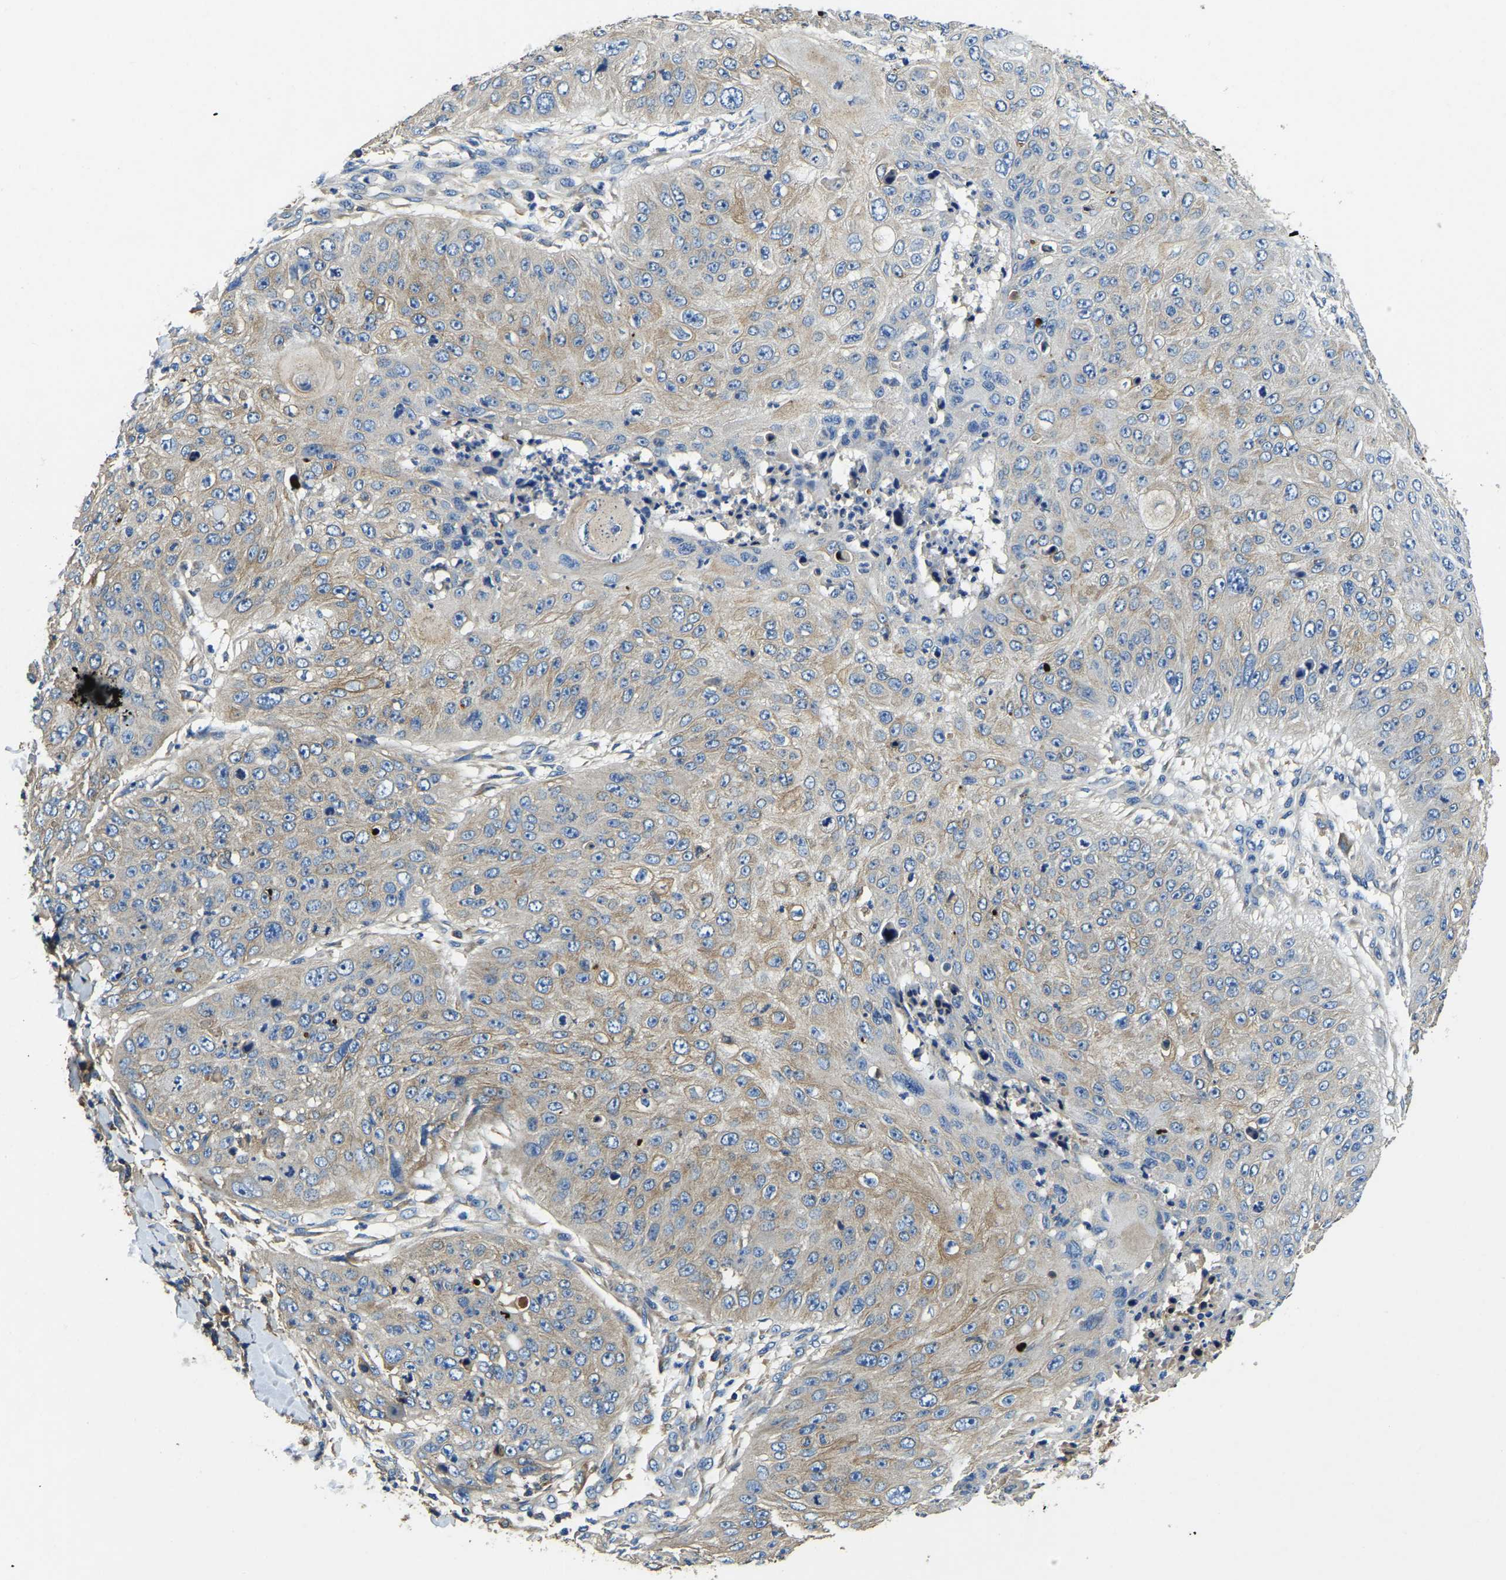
{"staining": {"intensity": "weak", "quantity": "25%-75%", "location": "cytoplasmic/membranous"}, "tissue": "skin cancer", "cell_type": "Tumor cells", "image_type": "cancer", "snomed": [{"axis": "morphology", "description": "Squamous cell carcinoma, NOS"}, {"axis": "topography", "description": "Skin"}], "caption": "IHC photomicrograph of skin squamous cell carcinoma stained for a protein (brown), which reveals low levels of weak cytoplasmic/membranous positivity in approximately 25%-75% of tumor cells.", "gene": "STAT2", "patient": {"sex": "female", "age": 80}}